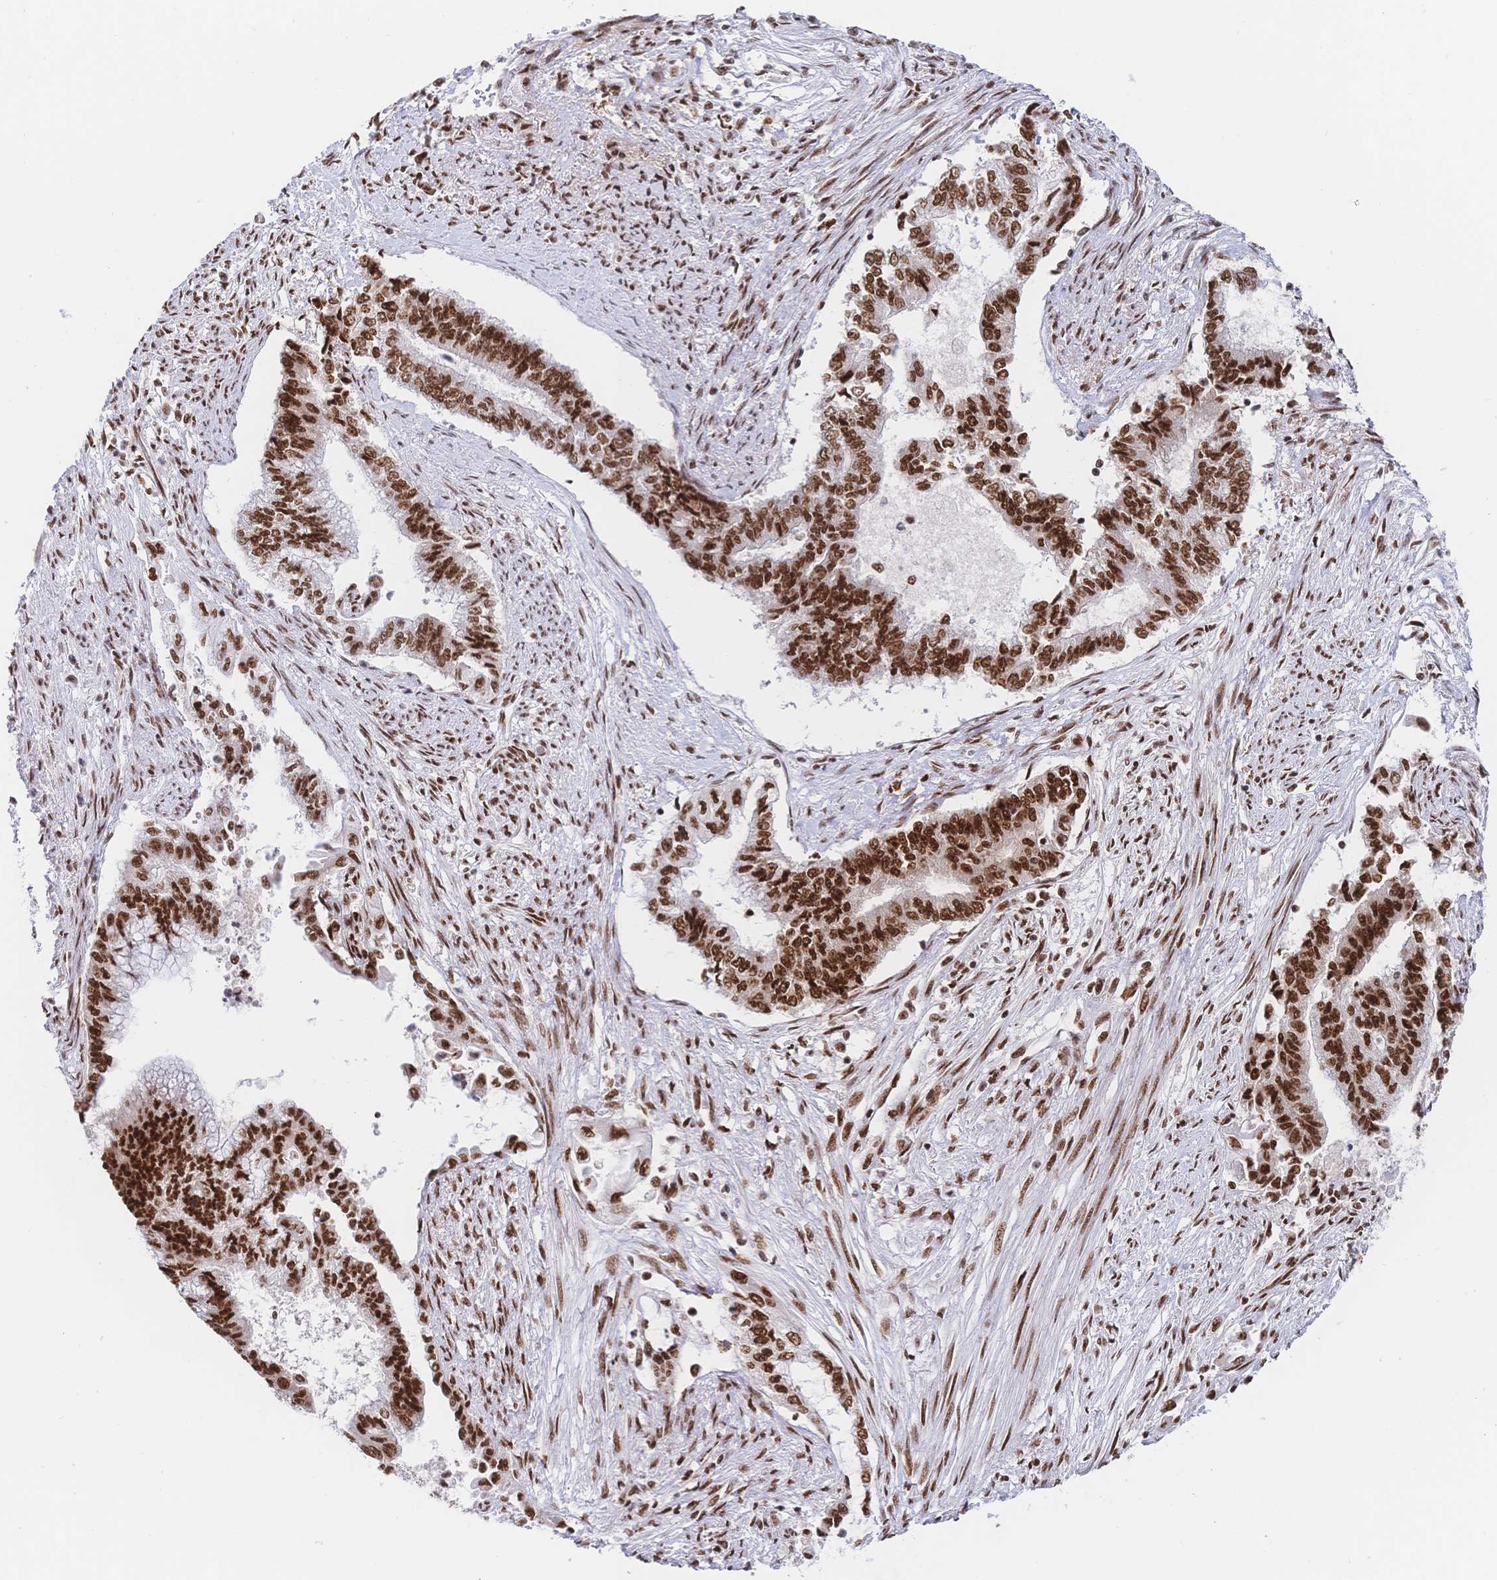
{"staining": {"intensity": "strong", "quantity": ">75%", "location": "nuclear"}, "tissue": "endometrial cancer", "cell_type": "Tumor cells", "image_type": "cancer", "snomed": [{"axis": "morphology", "description": "Adenocarcinoma, NOS"}, {"axis": "topography", "description": "Endometrium"}], "caption": "The immunohistochemical stain labels strong nuclear expression in tumor cells of endometrial cancer (adenocarcinoma) tissue.", "gene": "SRSF1", "patient": {"sex": "female", "age": 65}}